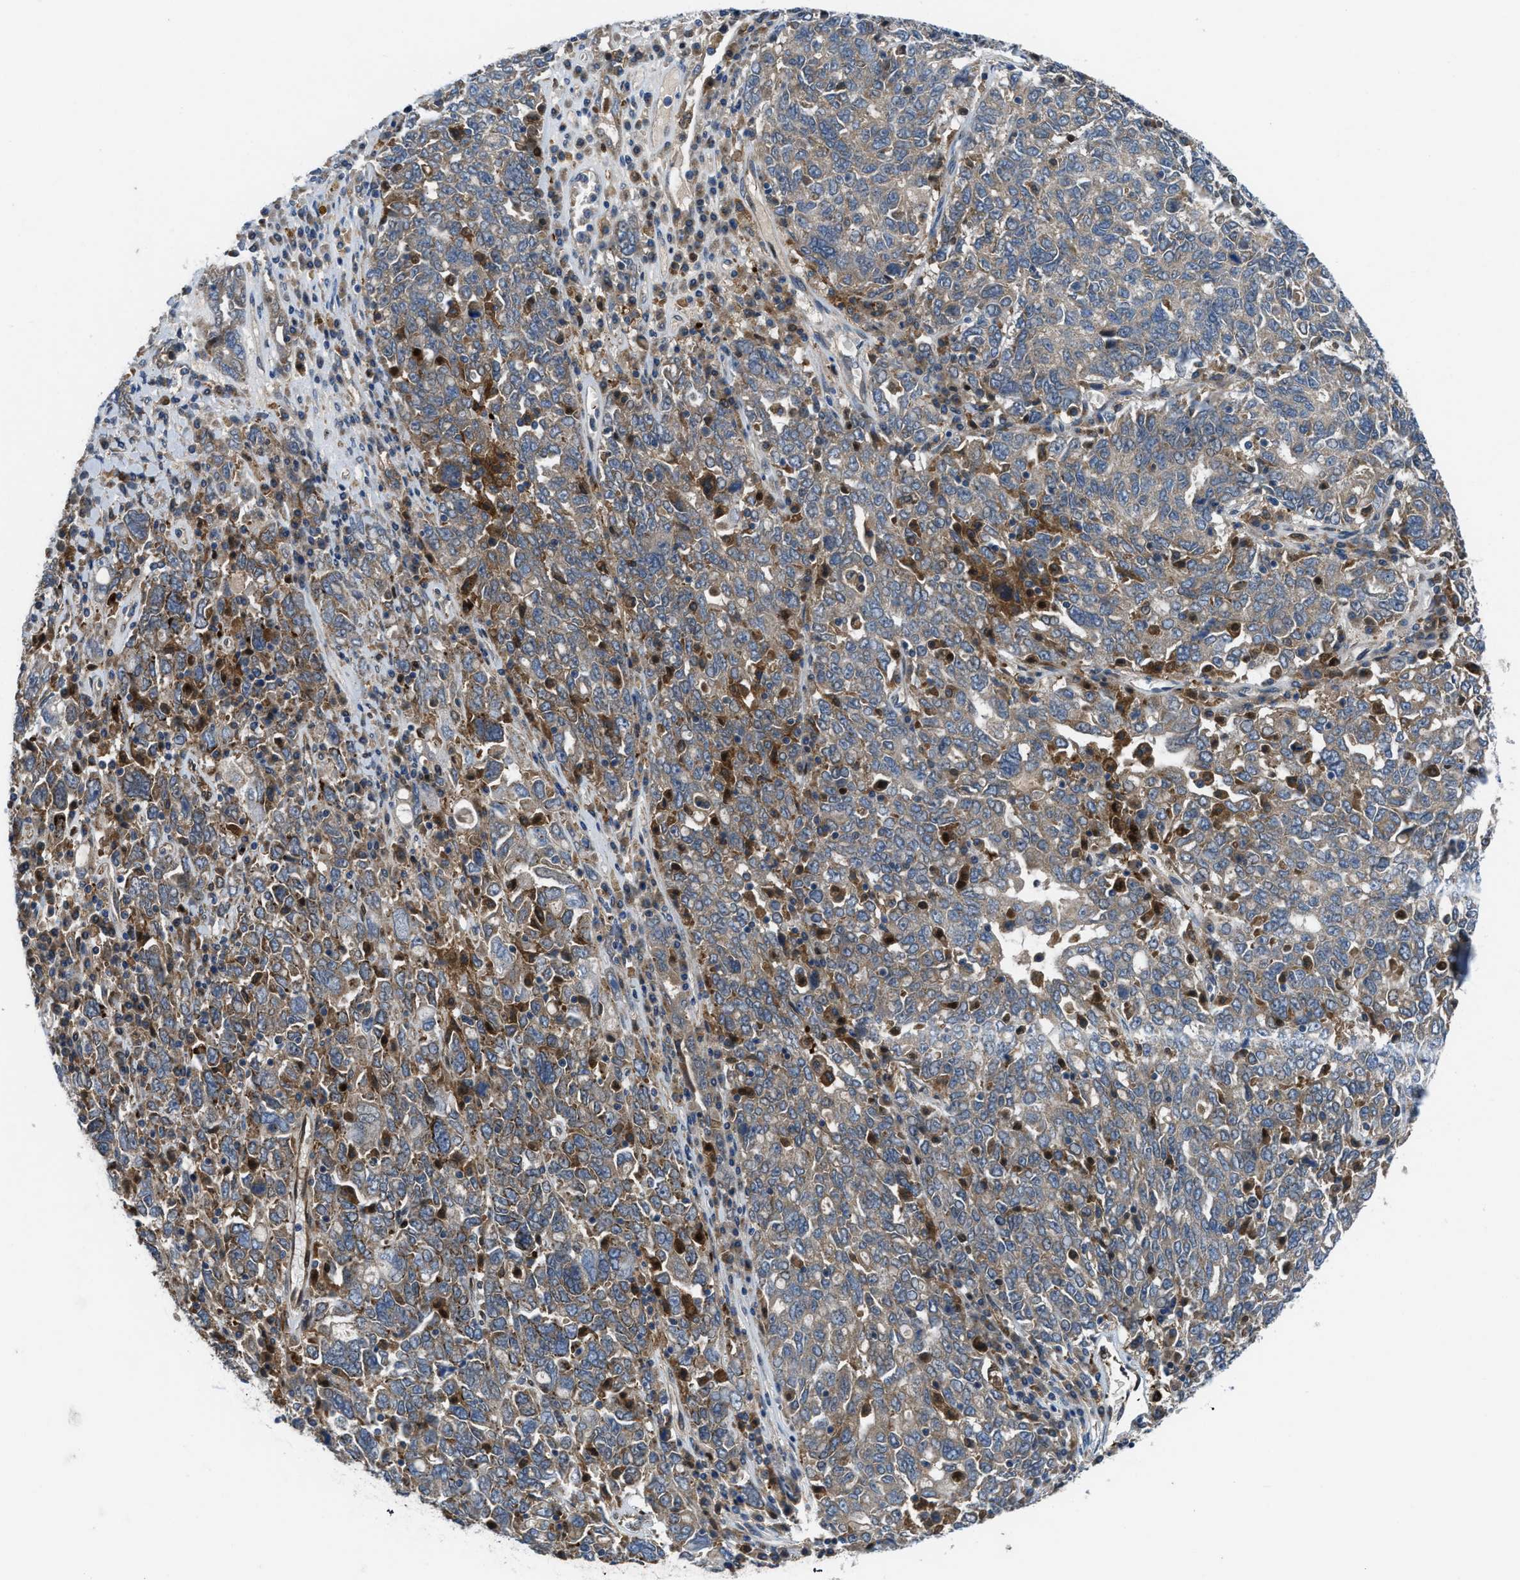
{"staining": {"intensity": "weak", "quantity": ">75%", "location": "cytoplasmic/membranous"}, "tissue": "ovarian cancer", "cell_type": "Tumor cells", "image_type": "cancer", "snomed": [{"axis": "morphology", "description": "Carcinoma, endometroid"}, {"axis": "topography", "description": "Ovary"}], "caption": "Immunohistochemical staining of ovarian endometroid carcinoma shows low levels of weak cytoplasmic/membranous staining in about >75% of tumor cells. The staining was performed using DAB to visualize the protein expression in brown, while the nuclei were stained in blue with hematoxylin (Magnification: 20x).", "gene": "BAZ2B", "patient": {"sex": "female", "age": 62}}